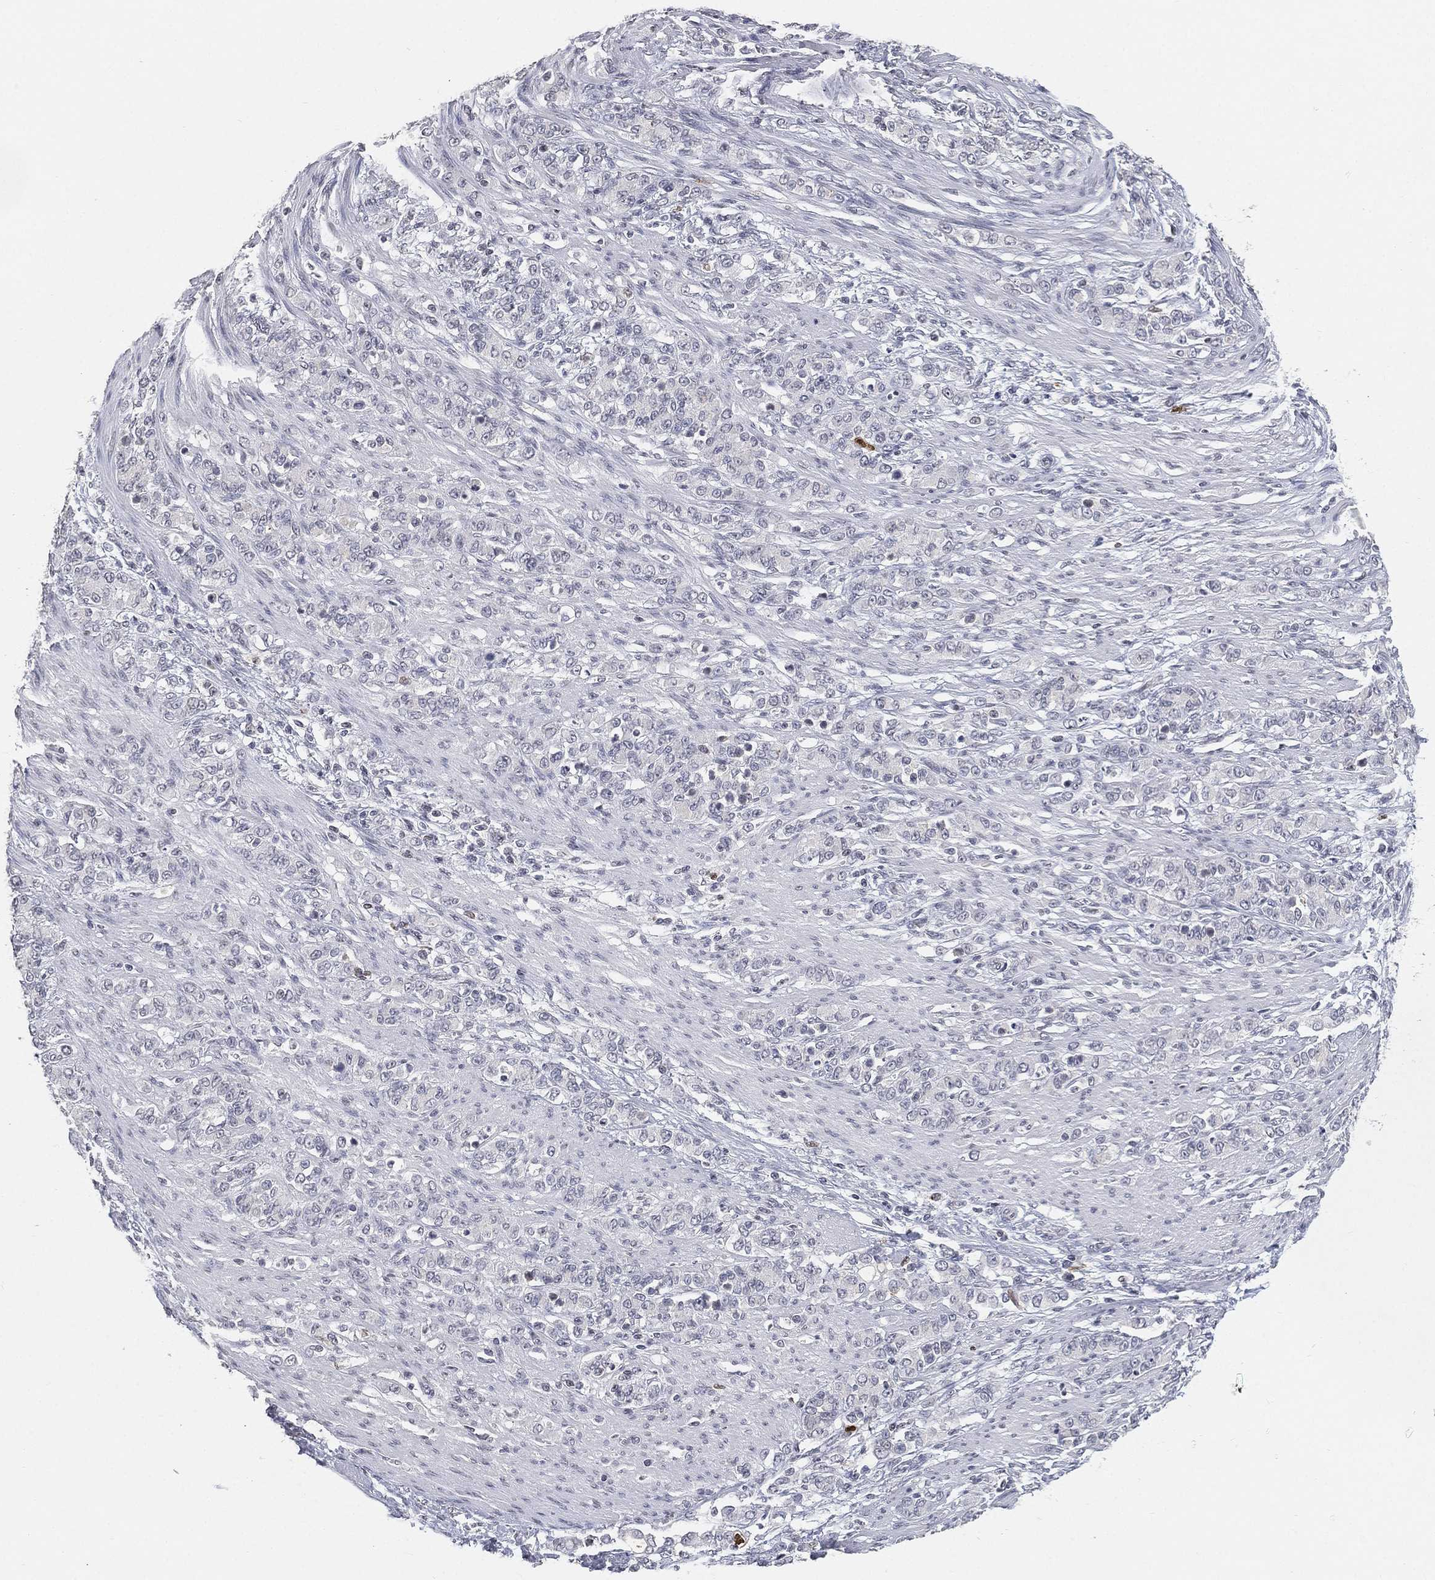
{"staining": {"intensity": "negative", "quantity": "none", "location": "none"}, "tissue": "stomach cancer", "cell_type": "Tumor cells", "image_type": "cancer", "snomed": [{"axis": "morphology", "description": "Normal tissue, NOS"}, {"axis": "morphology", "description": "Adenocarcinoma, NOS"}, {"axis": "topography", "description": "Stomach"}], "caption": "Tumor cells show no significant expression in stomach adenocarcinoma.", "gene": "ARG1", "patient": {"sex": "female", "age": 79}}